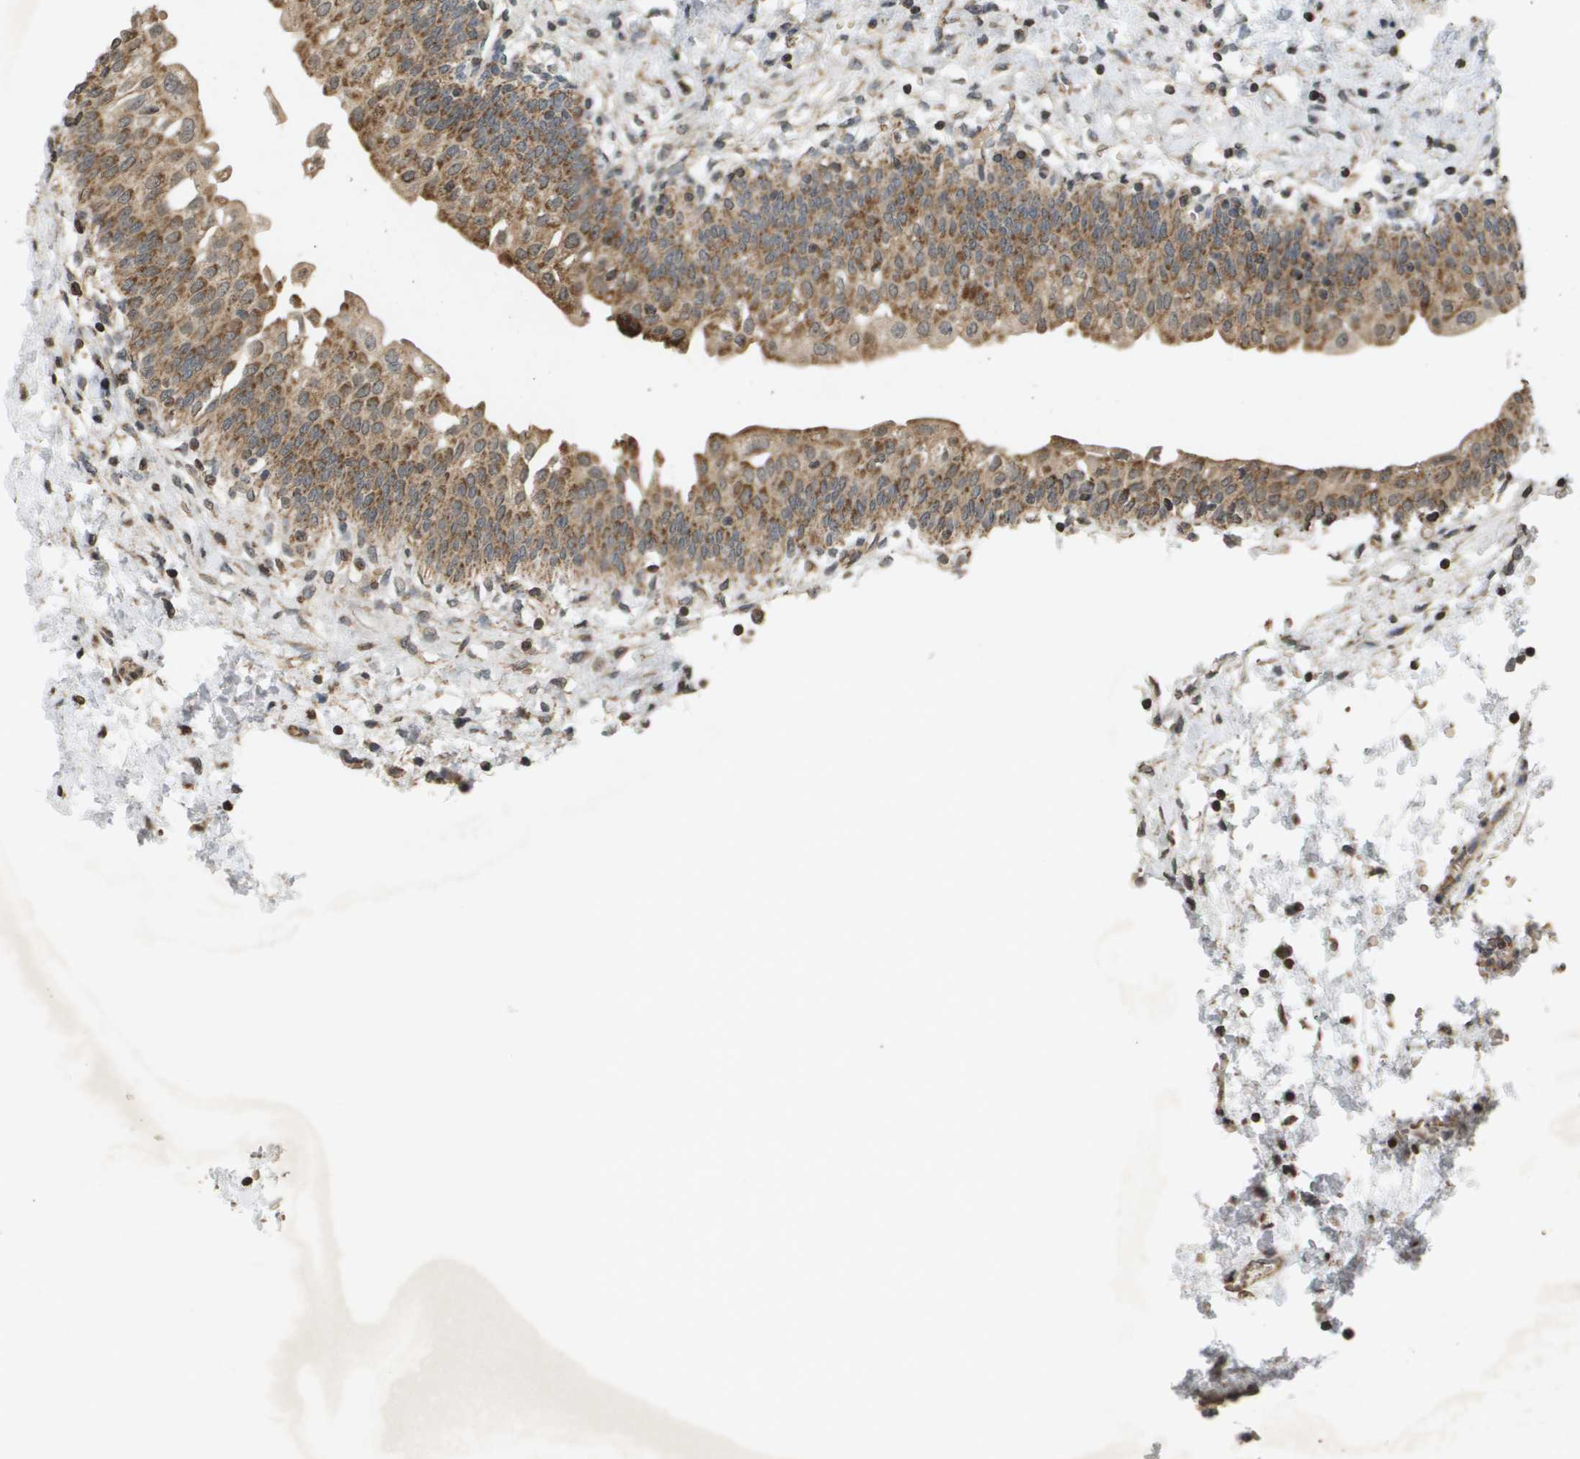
{"staining": {"intensity": "moderate", "quantity": ">75%", "location": "cytoplasmic/membranous"}, "tissue": "urinary bladder", "cell_type": "Urothelial cells", "image_type": "normal", "snomed": [{"axis": "morphology", "description": "Normal tissue, NOS"}, {"axis": "topography", "description": "Urinary bladder"}], "caption": "Urothelial cells display medium levels of moderate cytoplasmic/membranous staining in approximately >75% of cells in unremarkable human urinary bladder. Nuclei are stained in blue.", "gene": "RAB21", "patient": {"sex": "male", "age": 55}}